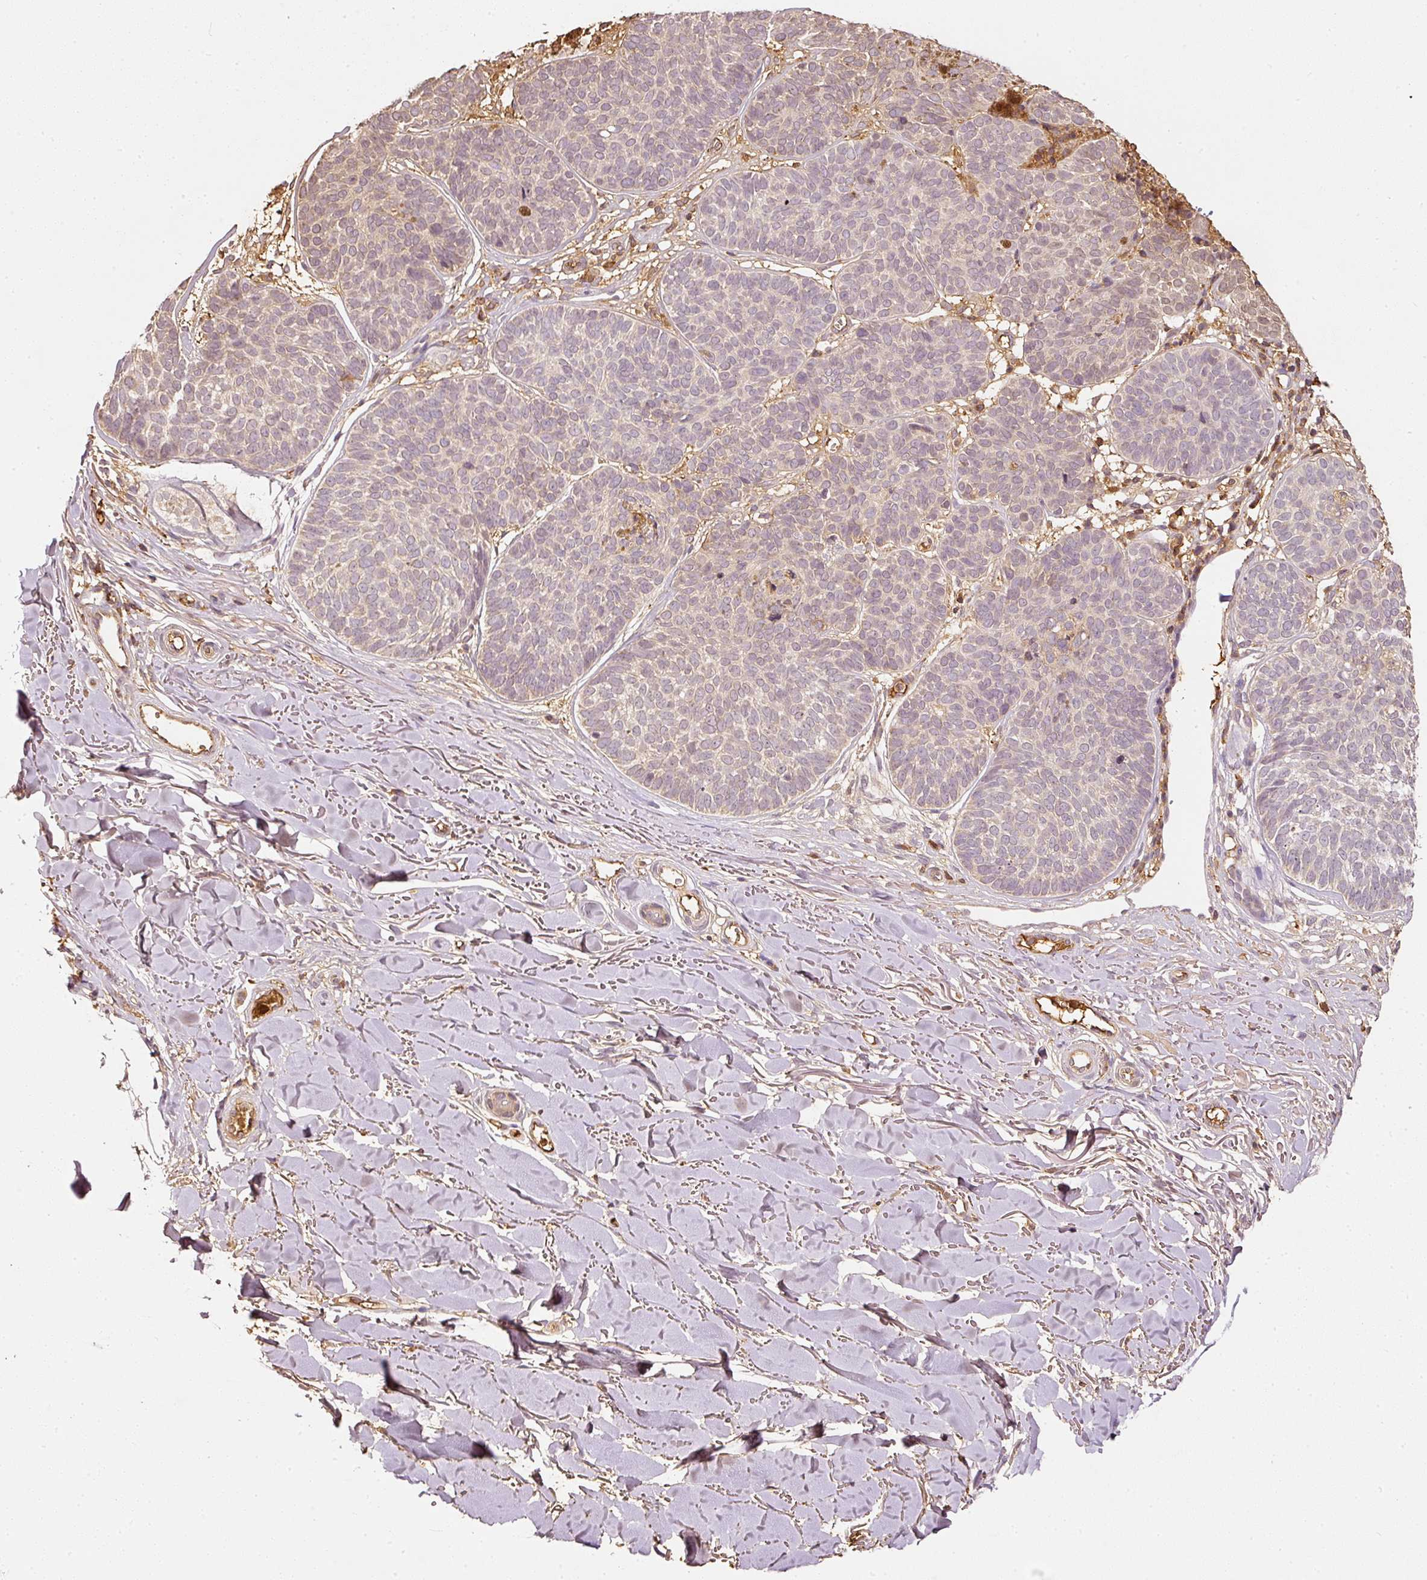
{"staining": {"intensity": "weak", "quantity": "<25%", "location": "cytoplasmic/membranous"}, "tissue": "skin cancer", "cell_type": "Tumor cells", "image_type": "cancer", "snomed": [{"axis": "morphology", "description": "Basal cell carcinoma"}, {"axis": "topography", "description": "Skin"}, {"axis": "topography", "description": "Skin of neck"}, {"axis": "topography", "description": "Skin of shoulder"}, {"axis": "topography", "description": "Skin of back"}], "caption": "Immunohistochemical staining of skin cancer demonstrates no significant expression in tumor cells.", "gene": "EVL", "patient": {"sex": "male", "age": 80}}